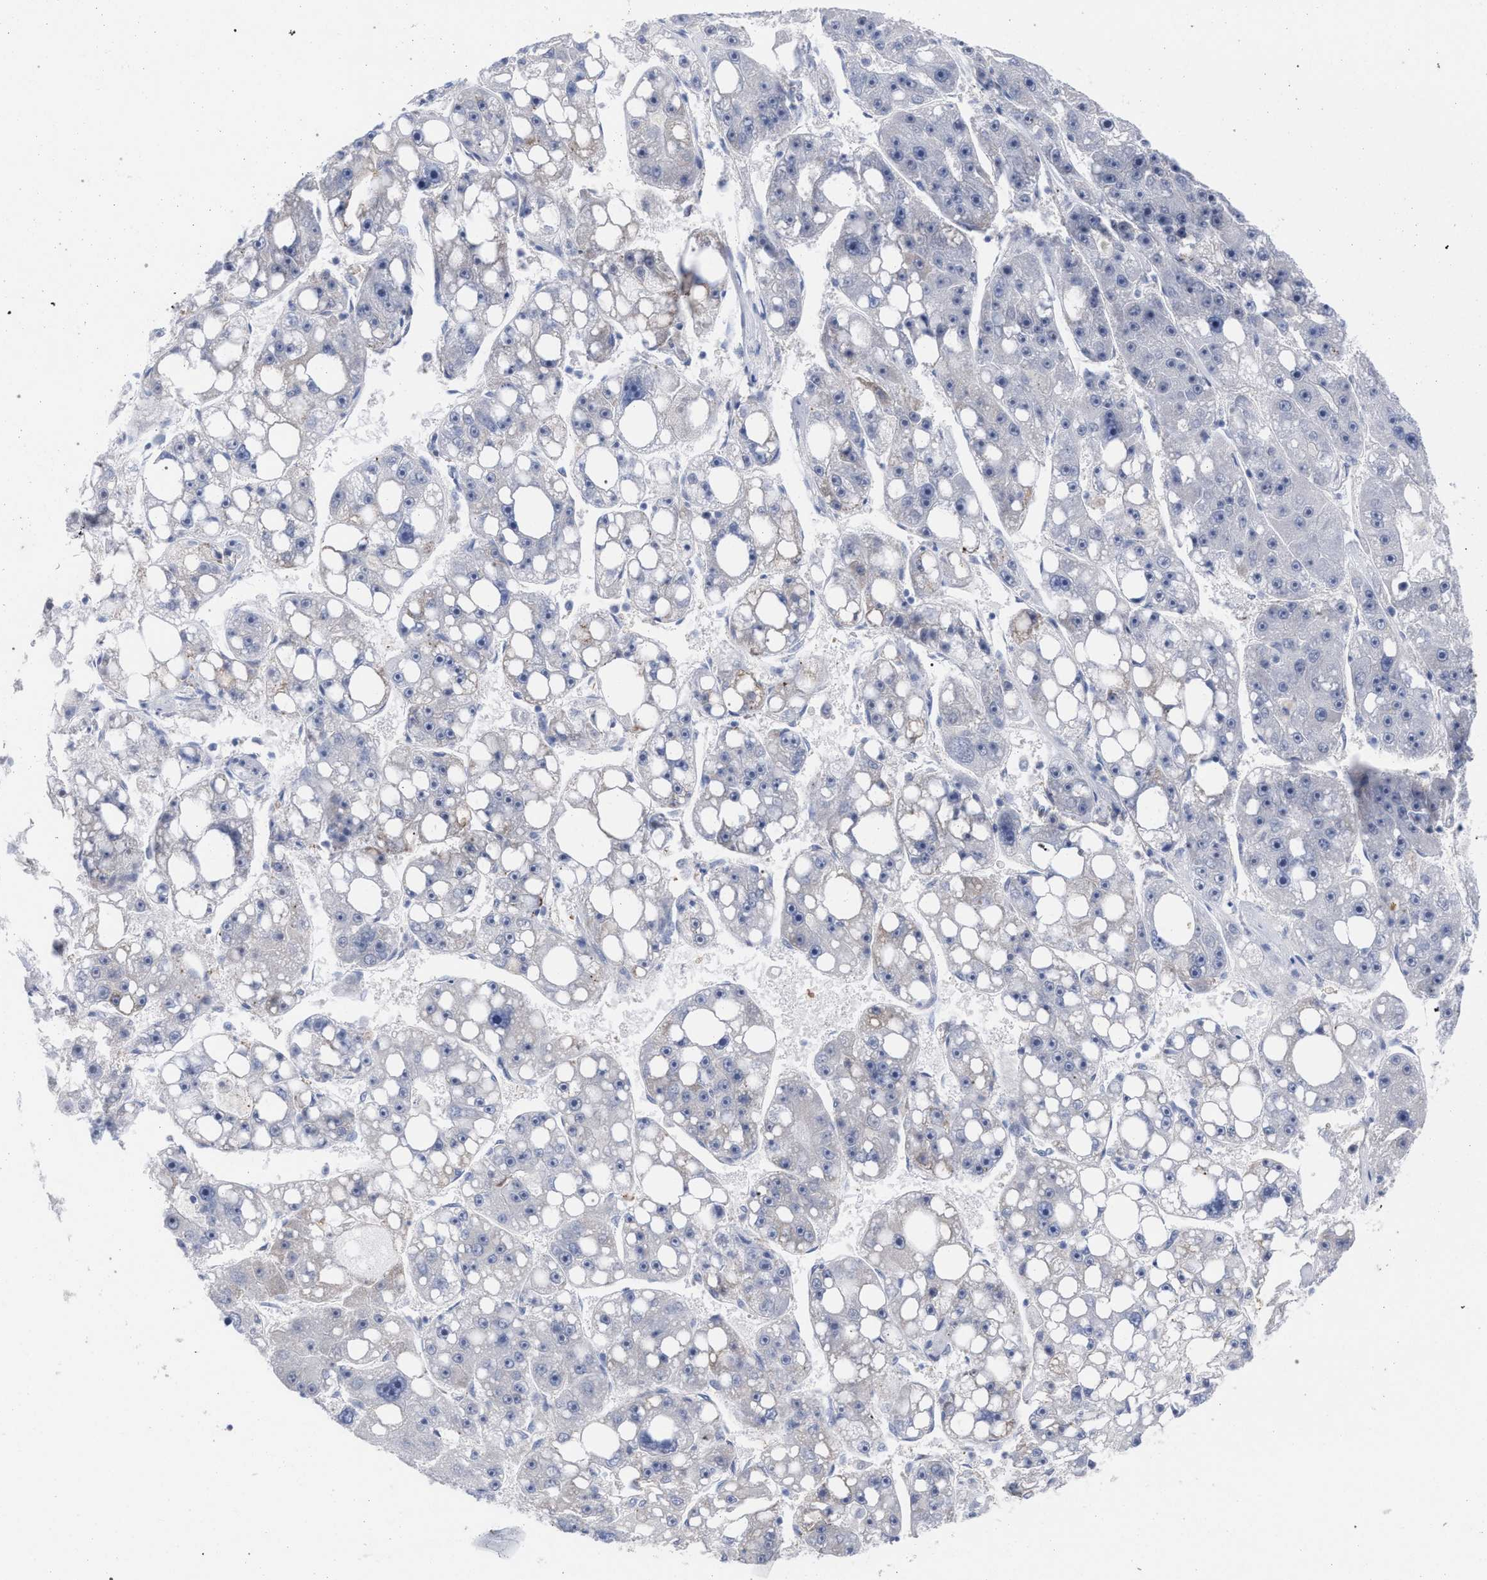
{"staining": {"intensity": "negative", "quantity": "none", "location": "none"}, "tissue": "liver cancer", "cell_type": "Tumor cells", "image_type": "cancer", "snomed": [{"axis": "morphology", "description": "Carcinoma, Hepatocellular, NOS"}, {"axis": "topography", "description": "Liver"}], "caption": "DAB immunohistochemical staining of liver cancer reveals no significant expression in tumor cells. (DAB immunohistochemistry (IHC) visualized using brightfield microscopy, high magnification).", "gene": "FHOD3", "patient": {"sex": "female", "age": 61}}